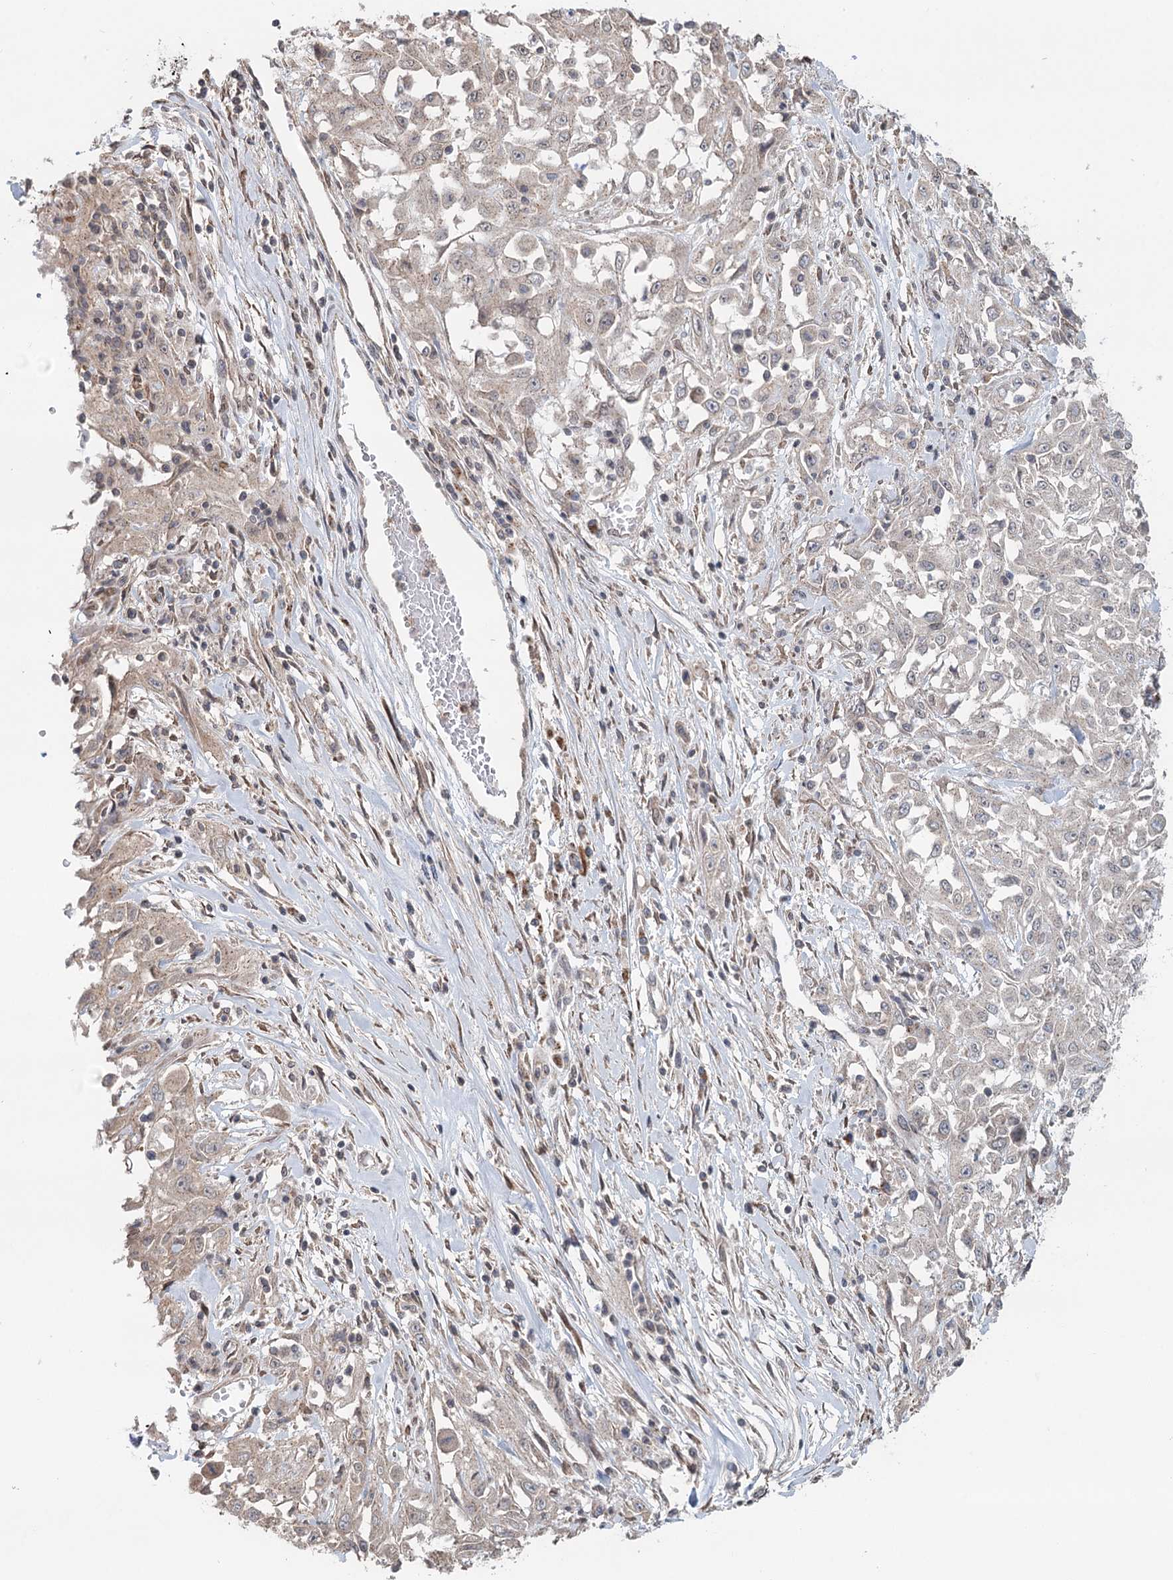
{"staining": {"intensity": "weak", "quantity": "<25%", "location": "nuclear"}, "tissue": "skin cancer", "cell_type": "Tumor cells", "image_type": "cancer", "snomed": [{"axis": "morphology", "description": "Squamous cell carcinoma, NOS"}, {"axis": "morphology", "description": "Squamous cell carcinoma, metastatic, NOS"}, {"axis": "topography", "description": "Skin"}, {"axis": "topography", "description": "Lymph node"}], "caption": "Skin metastatic squamous cell carcinoma was stained to show a protein in brown. There is no significant staining in tumor cells.", "gene": "GPALPP1", "patient": {"sex": "male", "age": 75}}